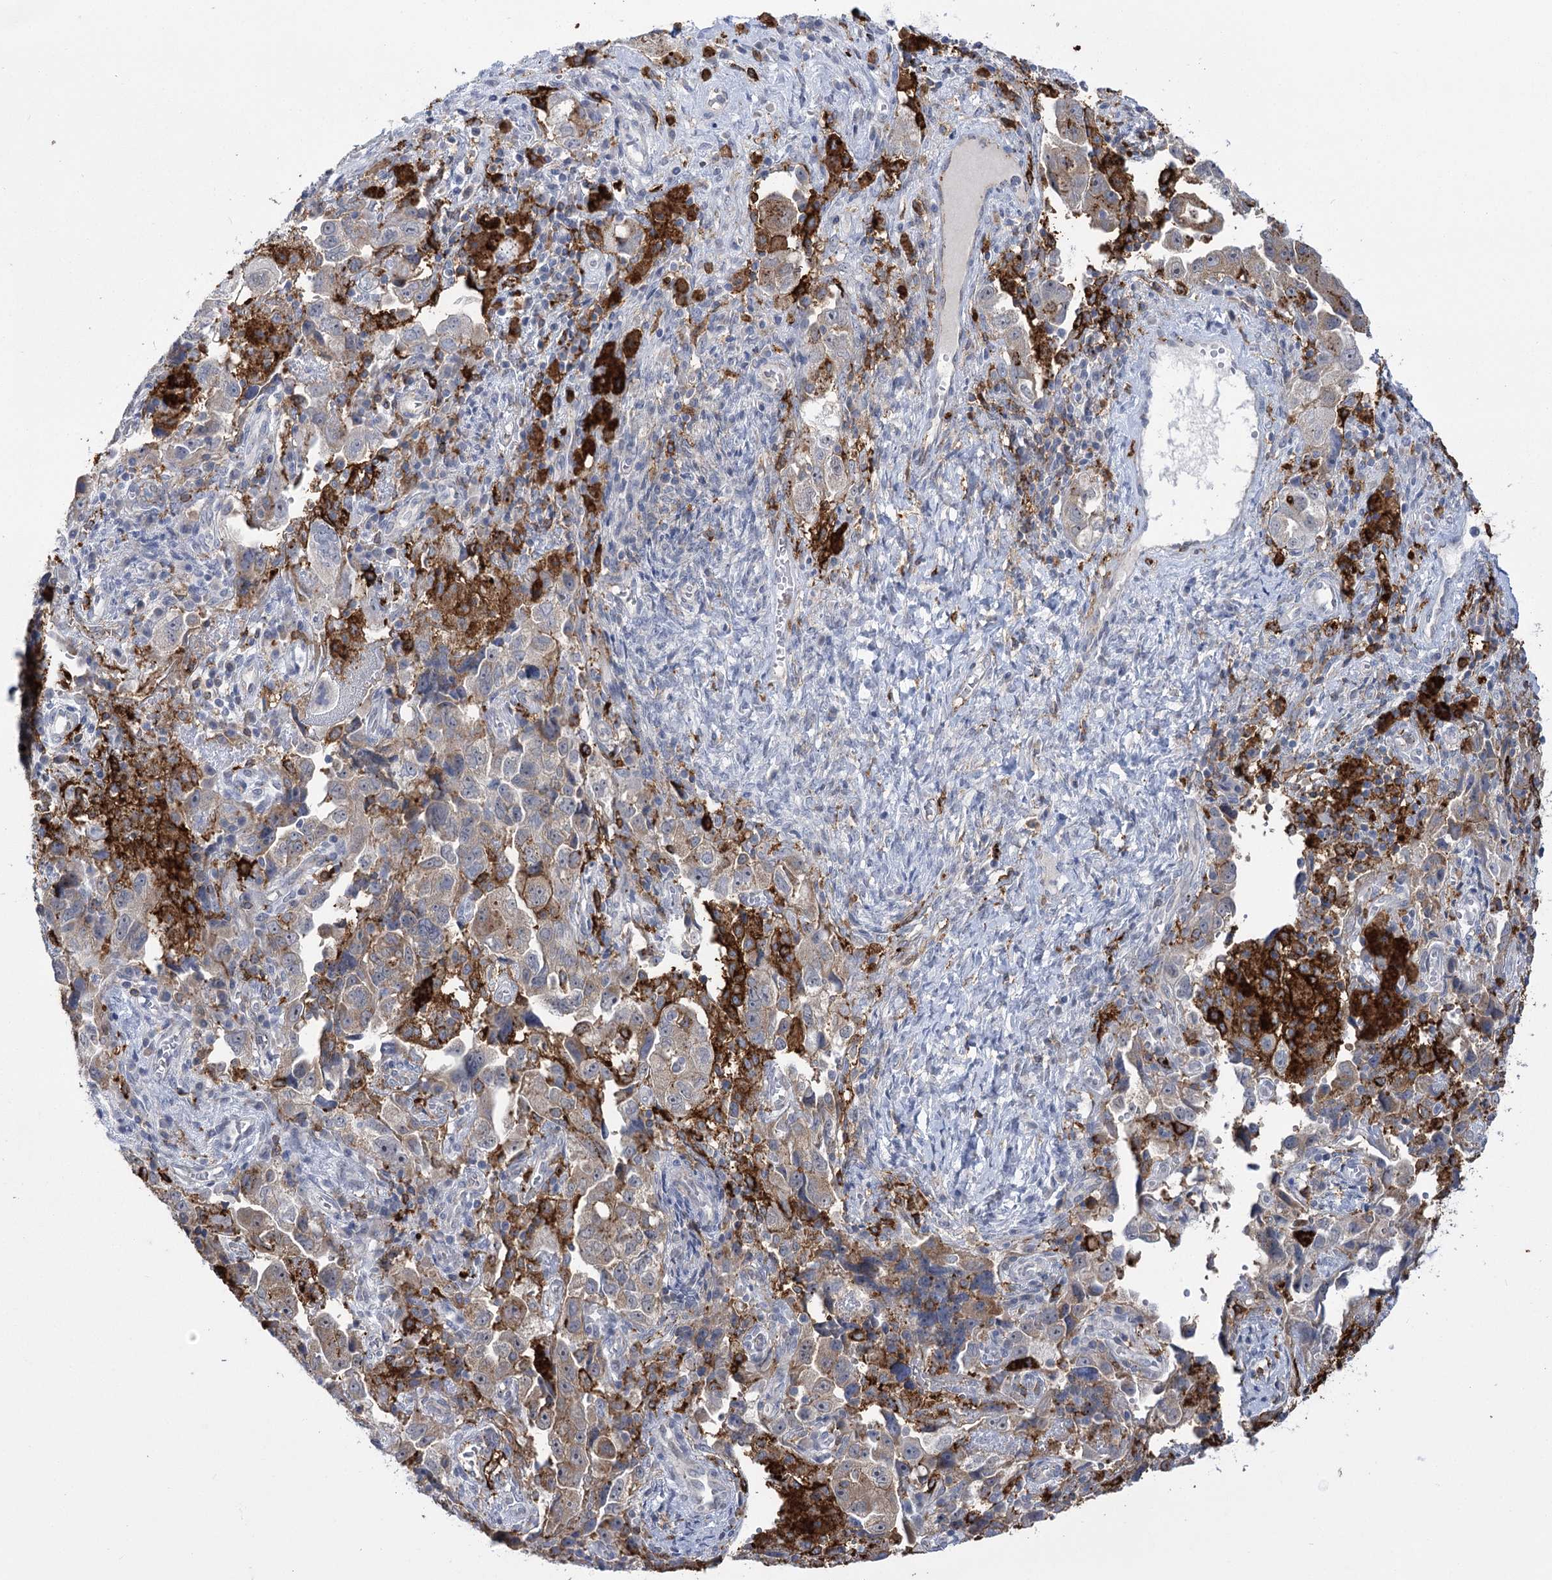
{"staining": {"intensity": "weak", "quantity": "<25%", "location": "cytoplasmic/membranous"}, "tissue": "ovarian cancer", "cell_type": "Tumor cells", "image_type": "cancer", "snomed": [{"axis": "morphology", "description": "Carcinoma, NOS"}, {"axis": "morphology", "description": "Cystadenocarcinoma, serous, NOS"}, {"axis": "topography", "description": "Ovary"}], "caption": "Tumor cells show no significant staining in ovarian carcinoma.", "gene": "PIWIL4", "patient": {"sex": "female", "age": 69}}